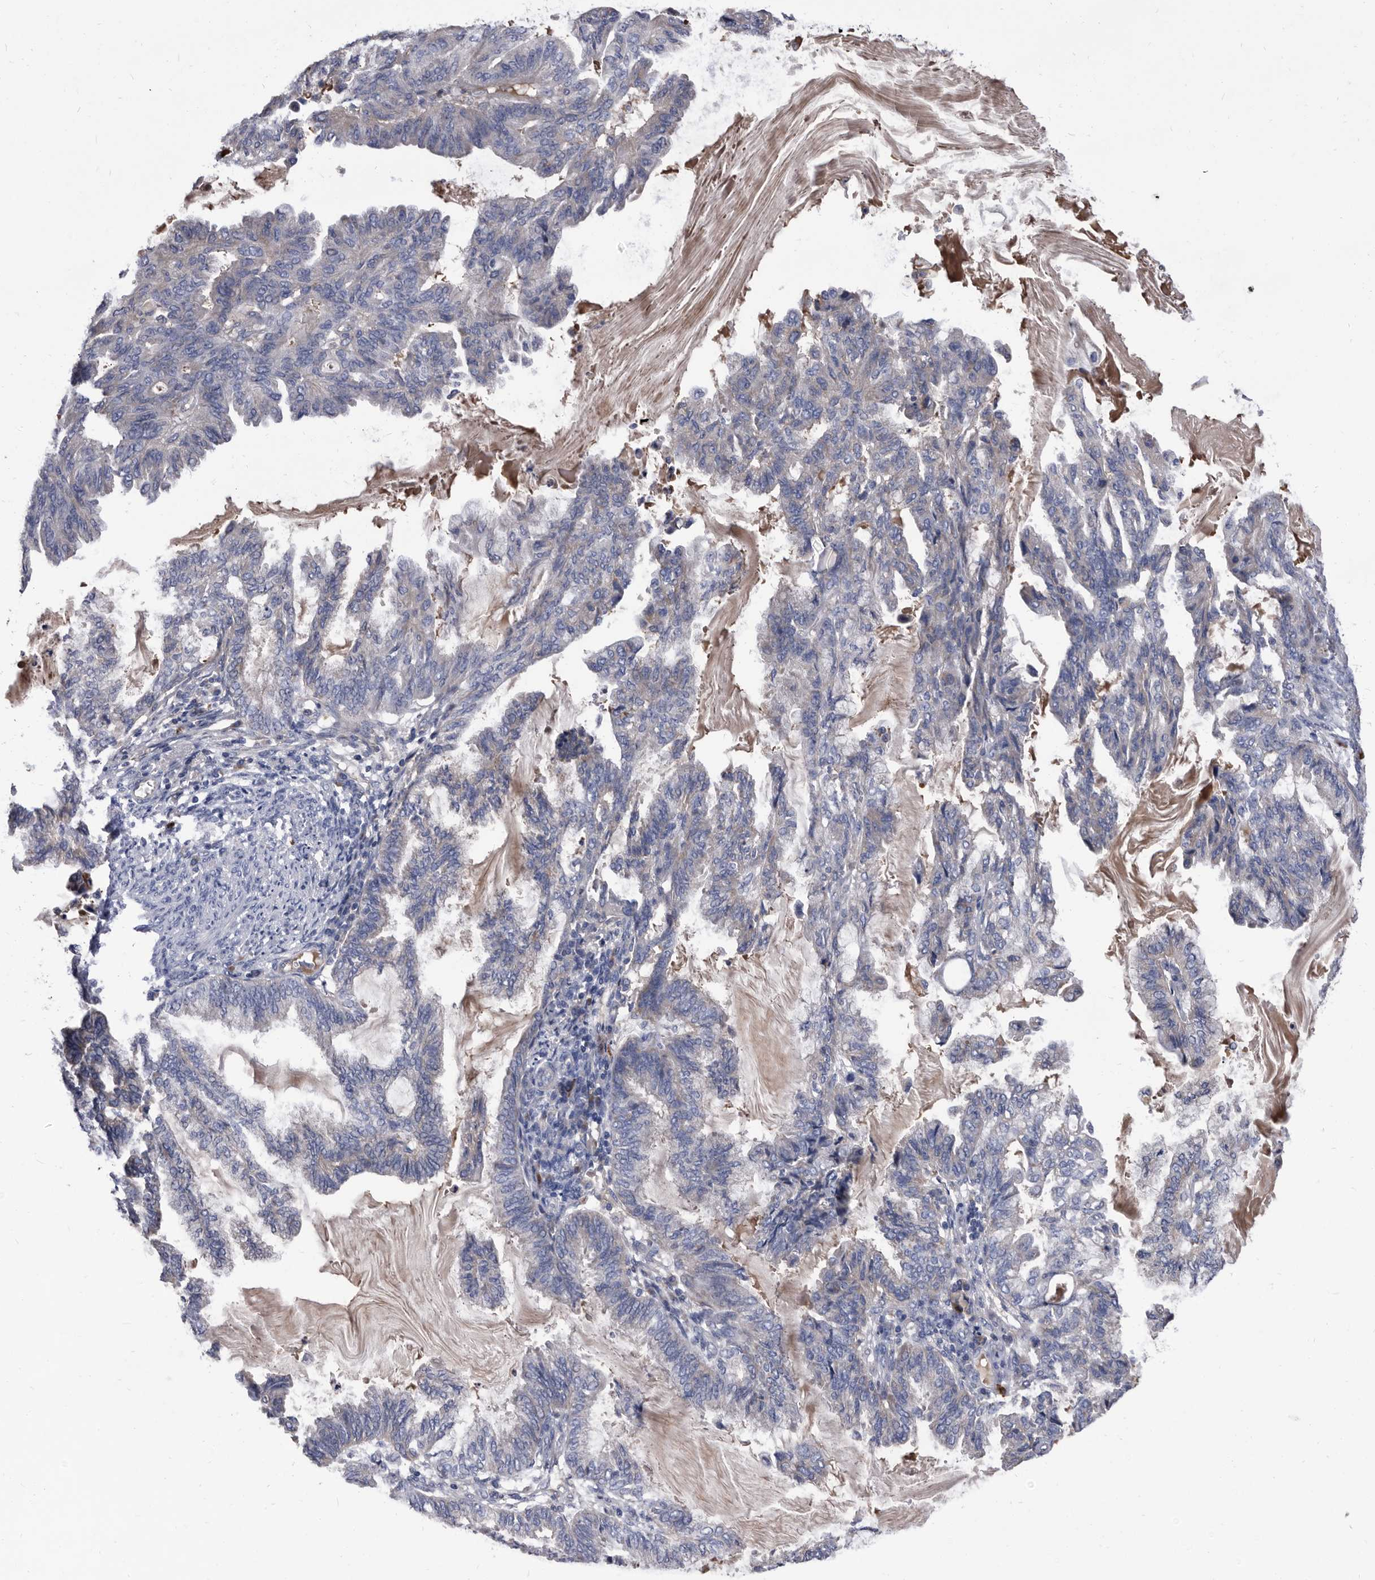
{"staining": {"intensity": "negative", "quantity": "none", "location": "none"}, "tissue": "endometrial cancer", "cell_type": "Tumor cells", "image_type": "cancer", "snomed": [{"axis": "morphology", "description": "Adenocarcinoma, NOS"}, {"axis": "topography", "description": "Endometrium"}], "caption": "High power microscopy image of an immunohistochemistry (IHC) image of endometrial cancer, revealing no significant expression in tumor cells. (Brightfield microscopy of DAB (3,3'-diaminobenzidine) immunohistochemistry at high magnification).", "gene": "DTNBP1", "patient": {"sex": "female", "age": 86}}